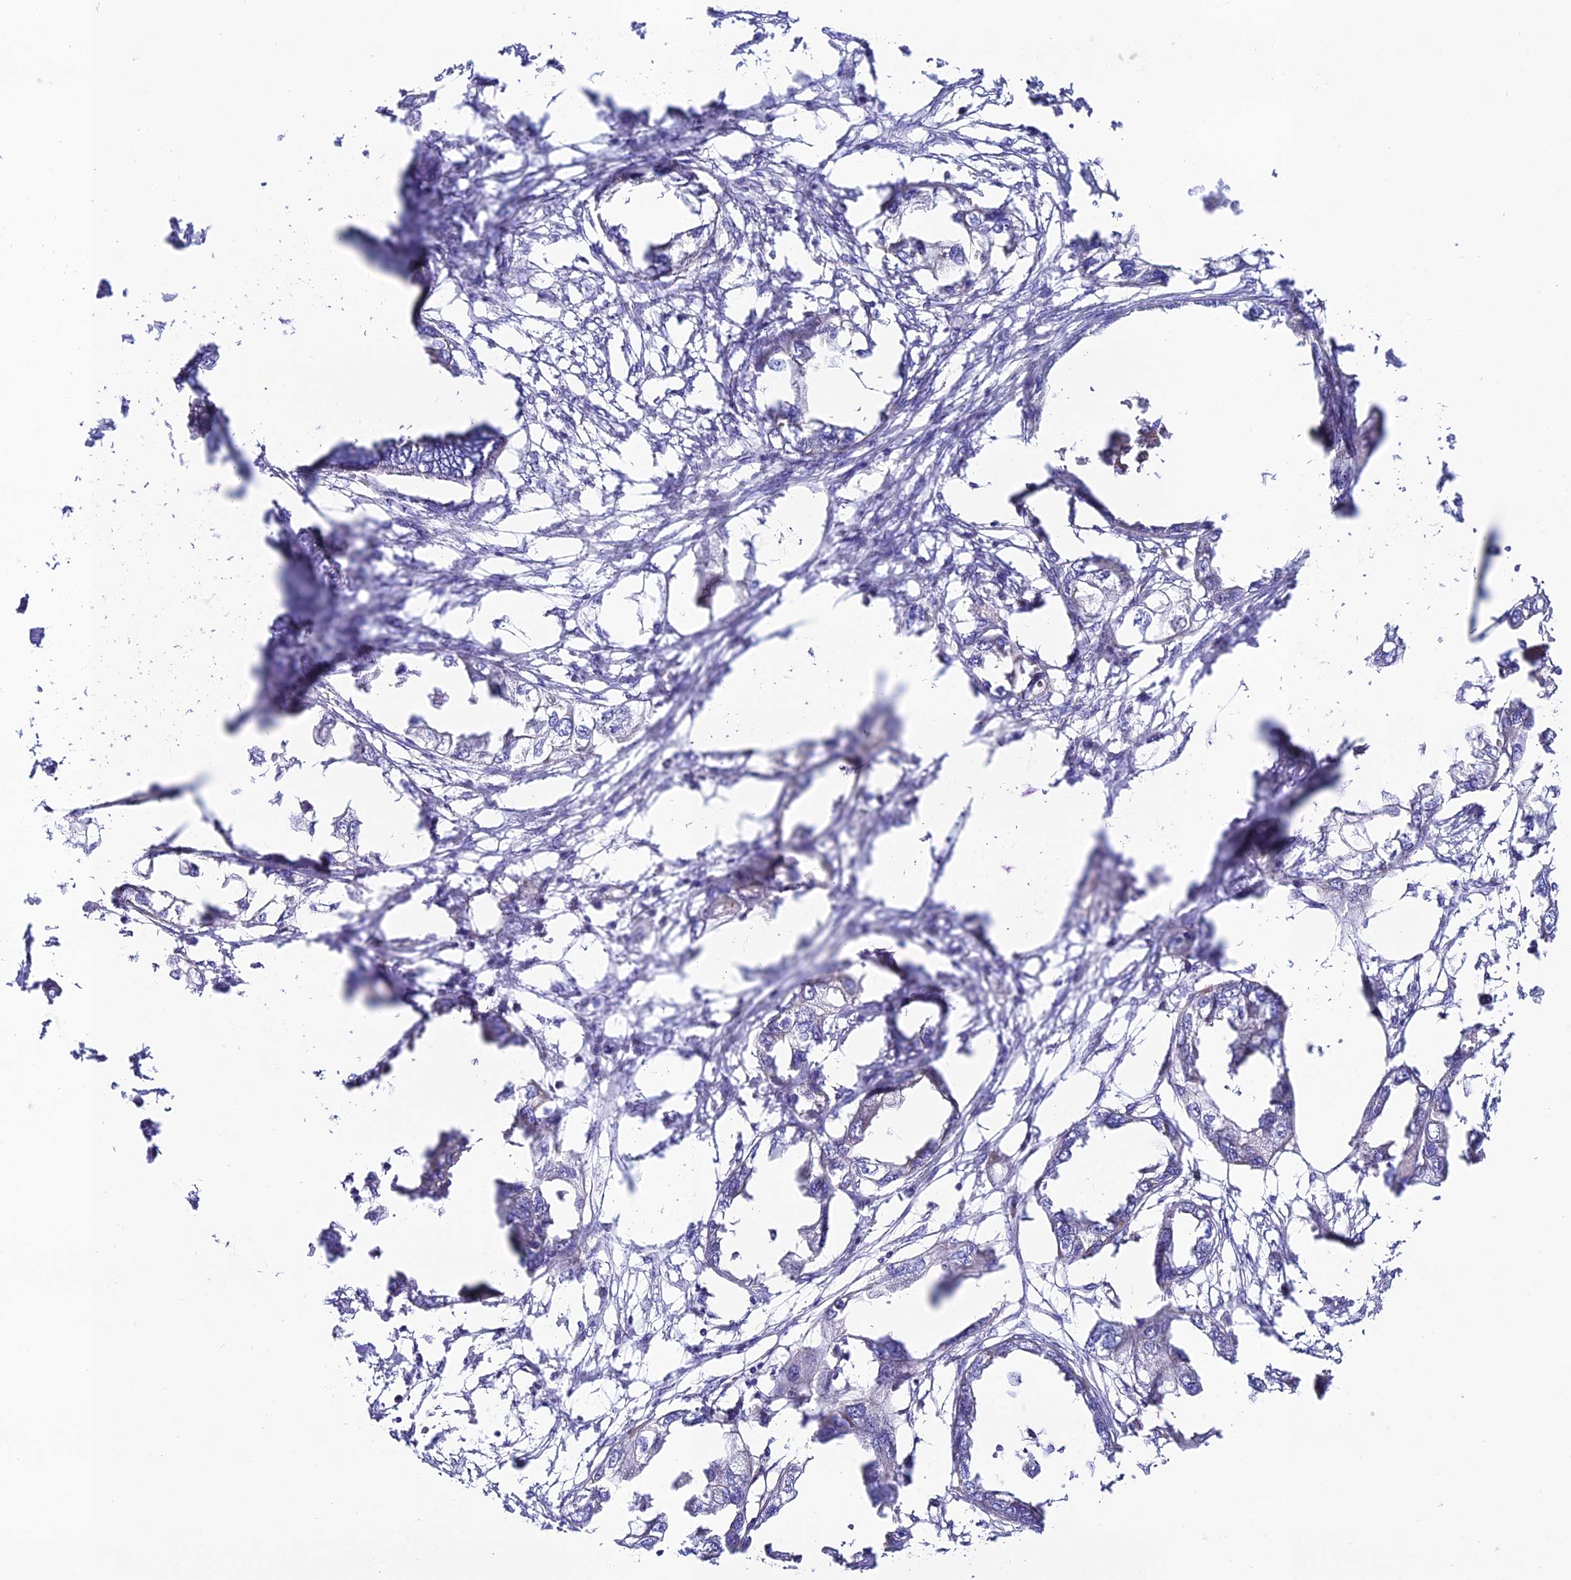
{"staining": {"intensity": "negative", "quantity": "none", "location": "none"}, "tissue": "endometrial cancer", "cell_type": "Tumor cells", "image_type": "cancer", "snomed": [{"axis": "morphology", "description": "Adenocarcinoma, NOS"}, {"axis": "morphology", "description": "Adenocarcinoma, metastatic, NOS"}, {"axis": "topography", "description": "Adipose tissue"}, {"axis": "topography", "description": "Endometrium"}], "caption": "A photomicrograph of endometrial adenocarcinoma stained for a protein displays no brown staining in tumor cells.", "gene": "HSDL2", "patient": {"sex": "female", "age": 67}}